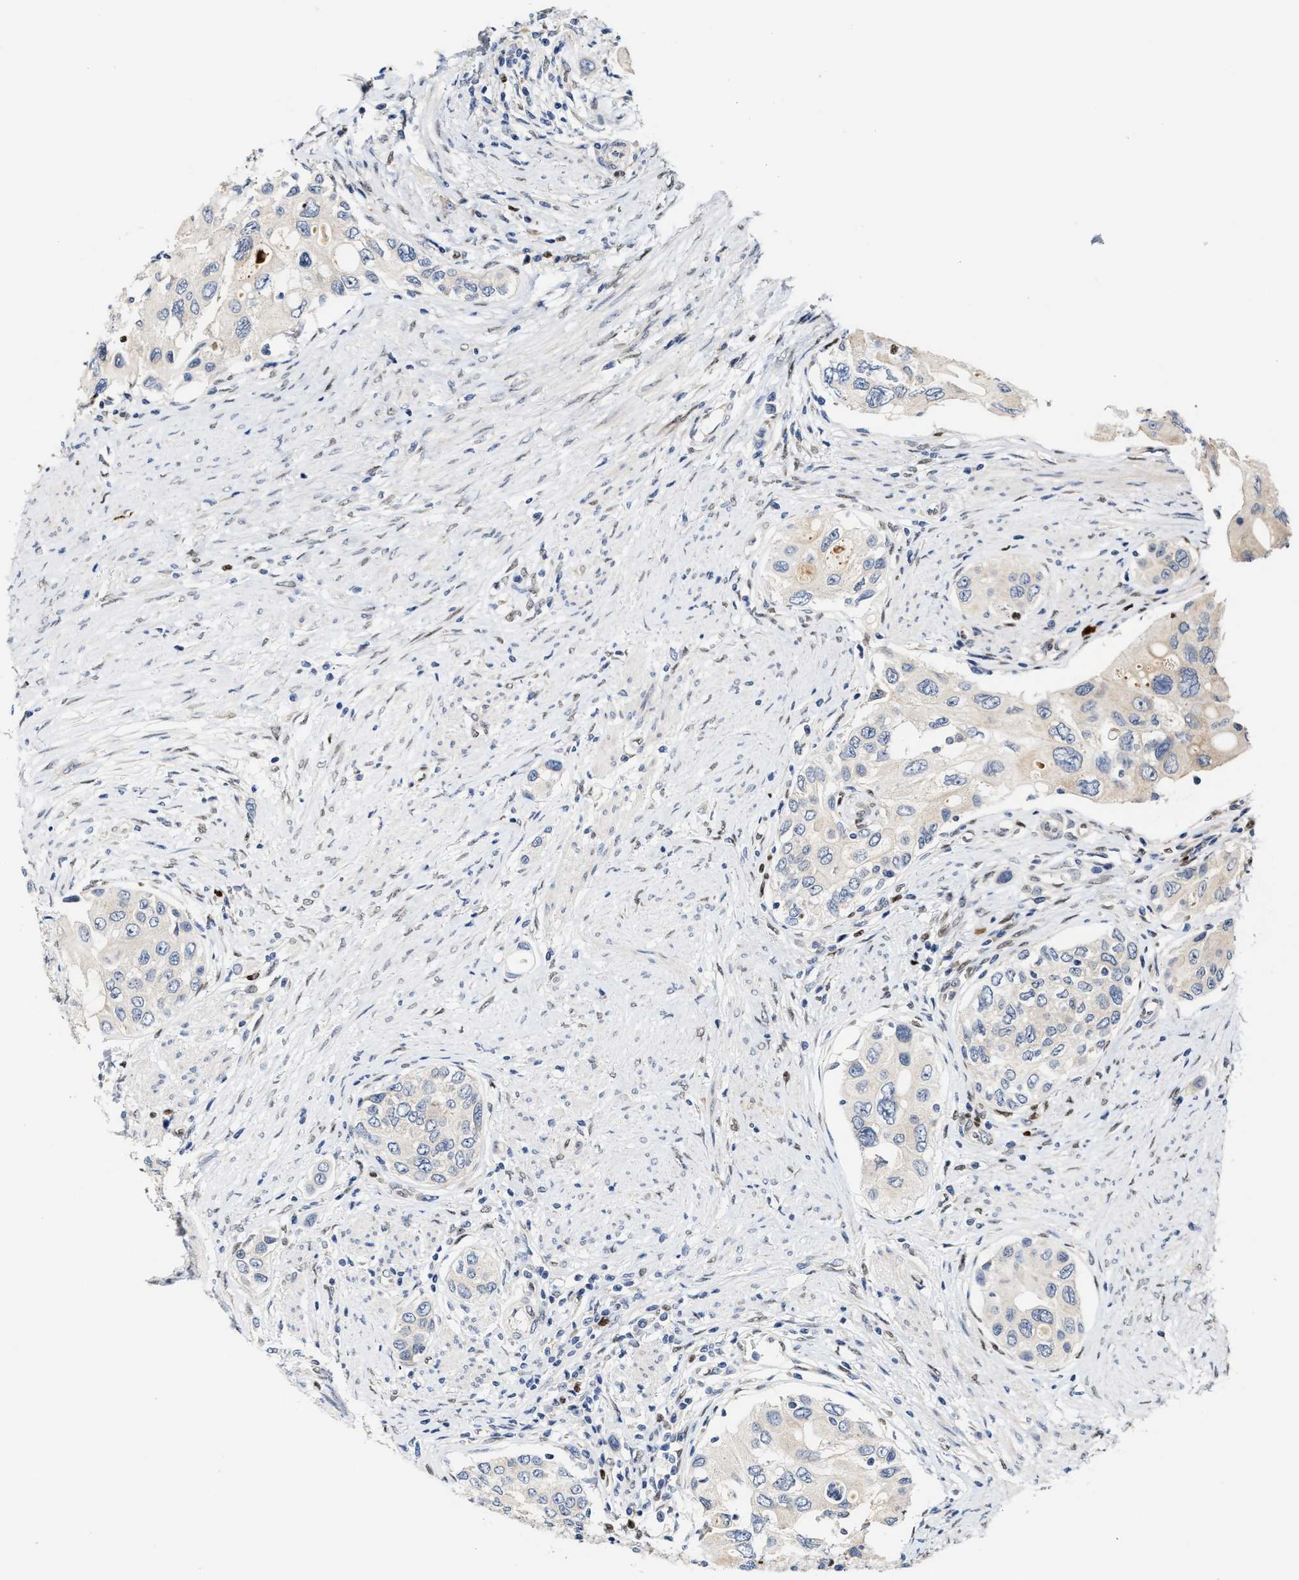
{"staining": {"intensity": "negative", "quantity": "none", "location": "none"}, "tissue": "urothelial cancer", "cell_type": "Tumor cells", "image_type": "cancer", "snomed": [{"axis": "morphology", "description": "Urothelial carcinoma, High grade"}, {"axis": "topography", "description": "Urinary bladder"}], "caption": "Photomicrograph shows no significant protein staining in tumor cells of urothelial carcinoma (high-grade).", "gene": "TCF4", "patient": {"sex": "female", "age": 56}}